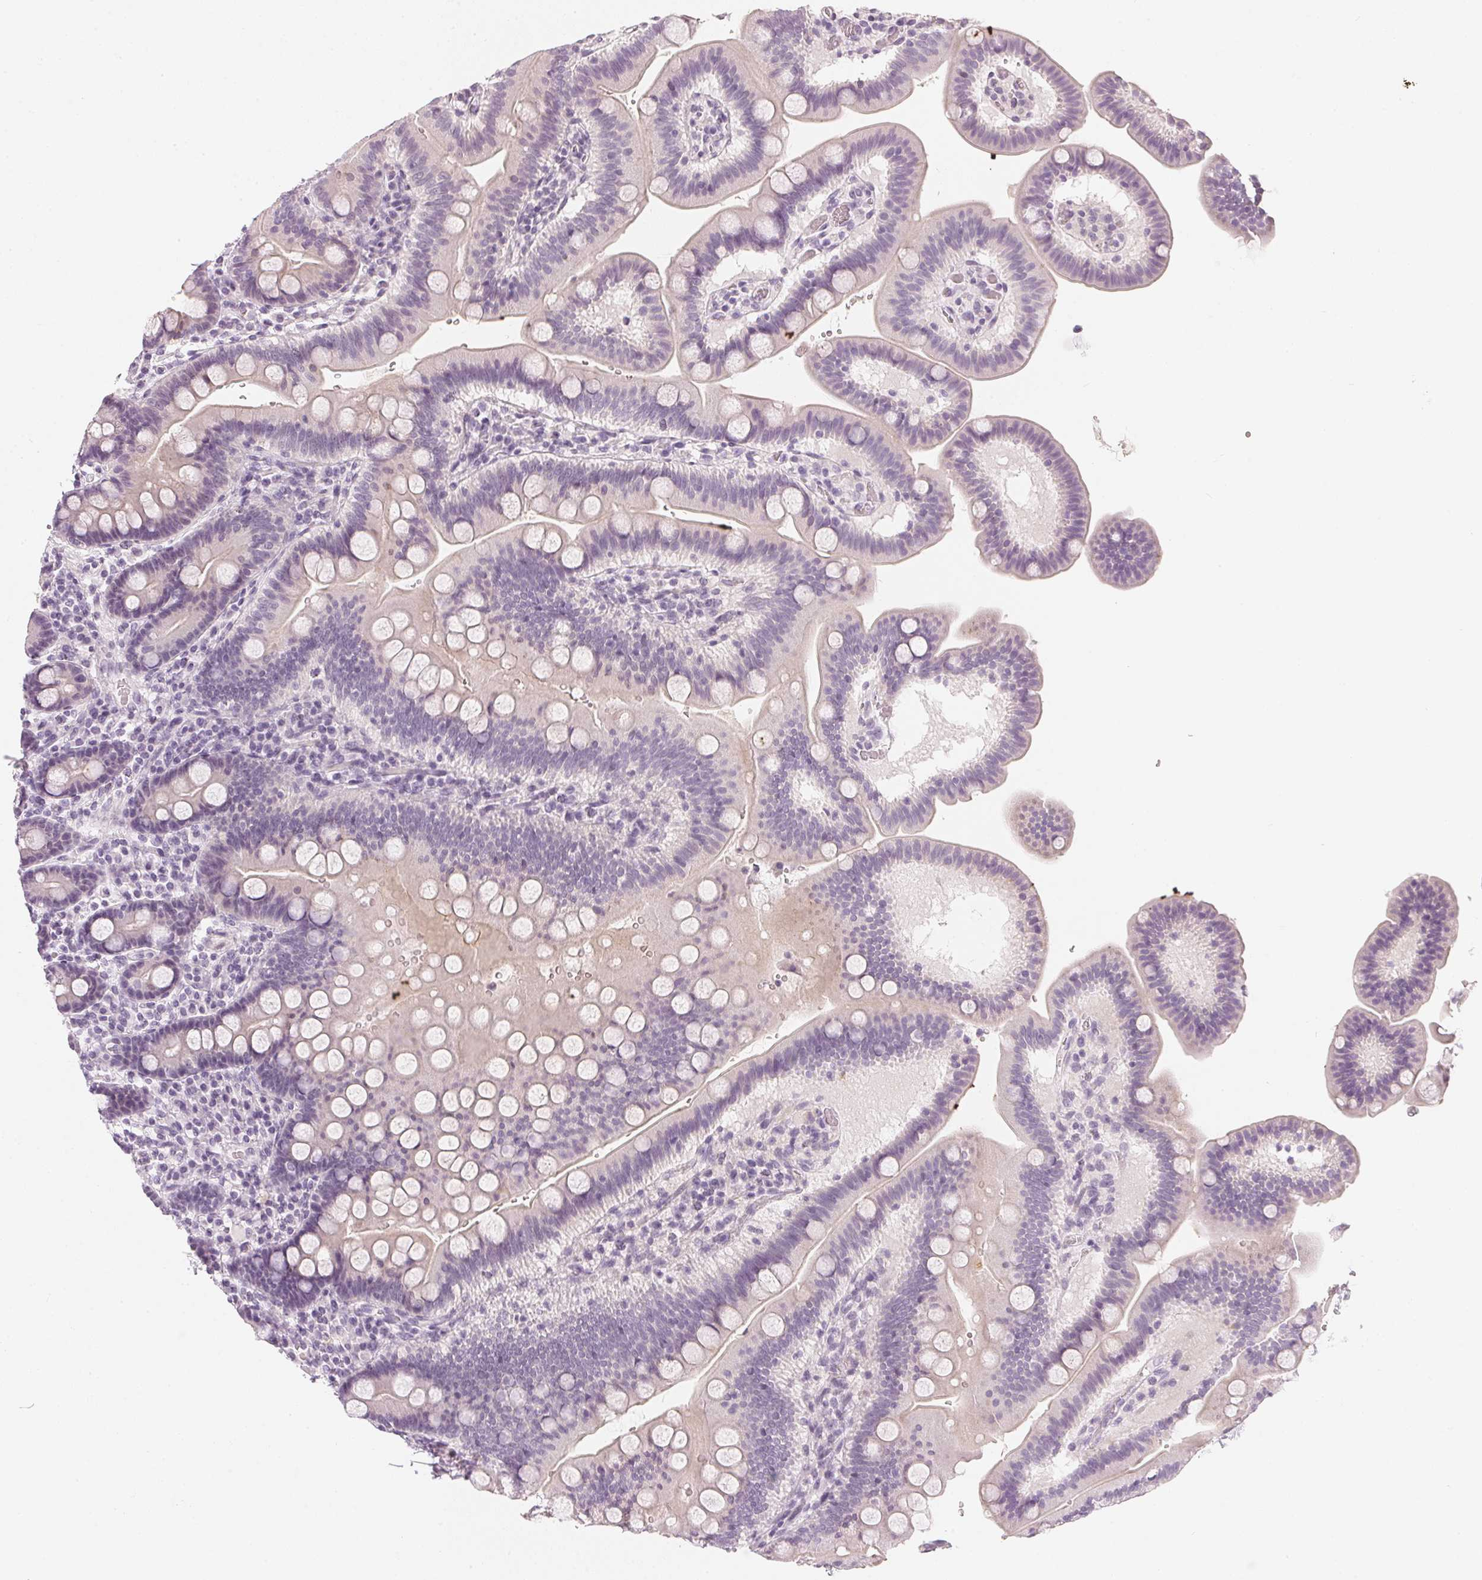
{"staining": {"intensity": "negative", "quantity": "none", "location": "none"}, "tissue": "duodenum", "cell_type": "Glandular cells", "image_type": "normal", "snomed": [{"axis": "morphology", "description": "Normal tissue, NOS"}, {"axis": "topography", "description": "Pancreas"}, {"axis": "topography", "description": "Duodenum"}], "caption": "Immunohistochemical staining of unremarkable duodenum reveals no significant expression in glandular cells. (DAB (3,3'-diaminobenzidine) immunohistochemistry (IHC), high magnification).", "gene": "CHST4", "patient": {"sex": "male", "age": 59}}